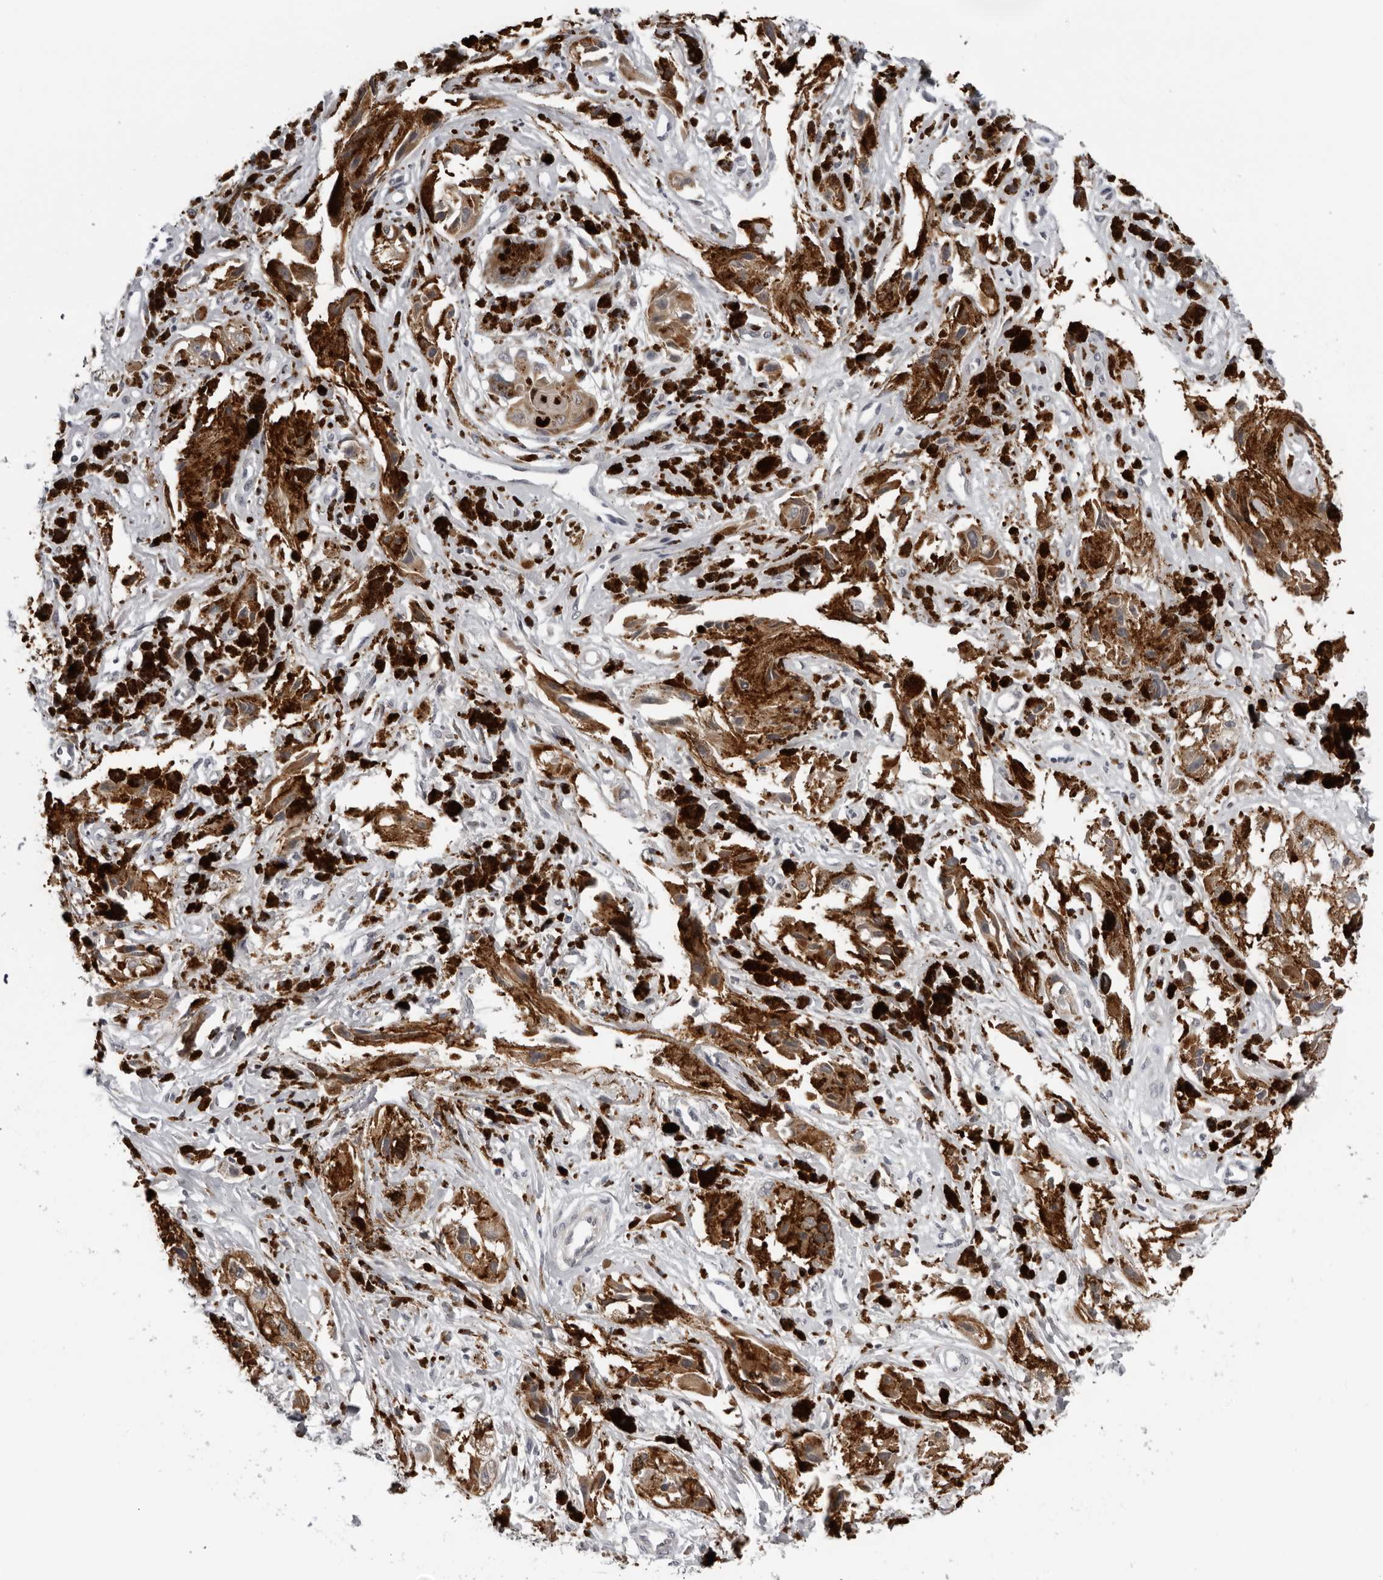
{"staining": {"intensity": "moderate", "quantity": "25%-75%", "location": "cytoplasmic/membranous"}, "tissue": "melanoma", "cell_type": "Tumor cells", "image_type": "cancer", "snomed": [{"axis": "morphology", "description": "Malignant melanoma, NOS"}, {"axis": "topography", "description": "Skin"}], "caption": "Malignant melanoma stained with IHC reveals moderate cytoplasmic/membranous staining in about 25%-75% of tumor cells.", "gene": "CPT2", "patient": {"sex": "male", "age": 88}}